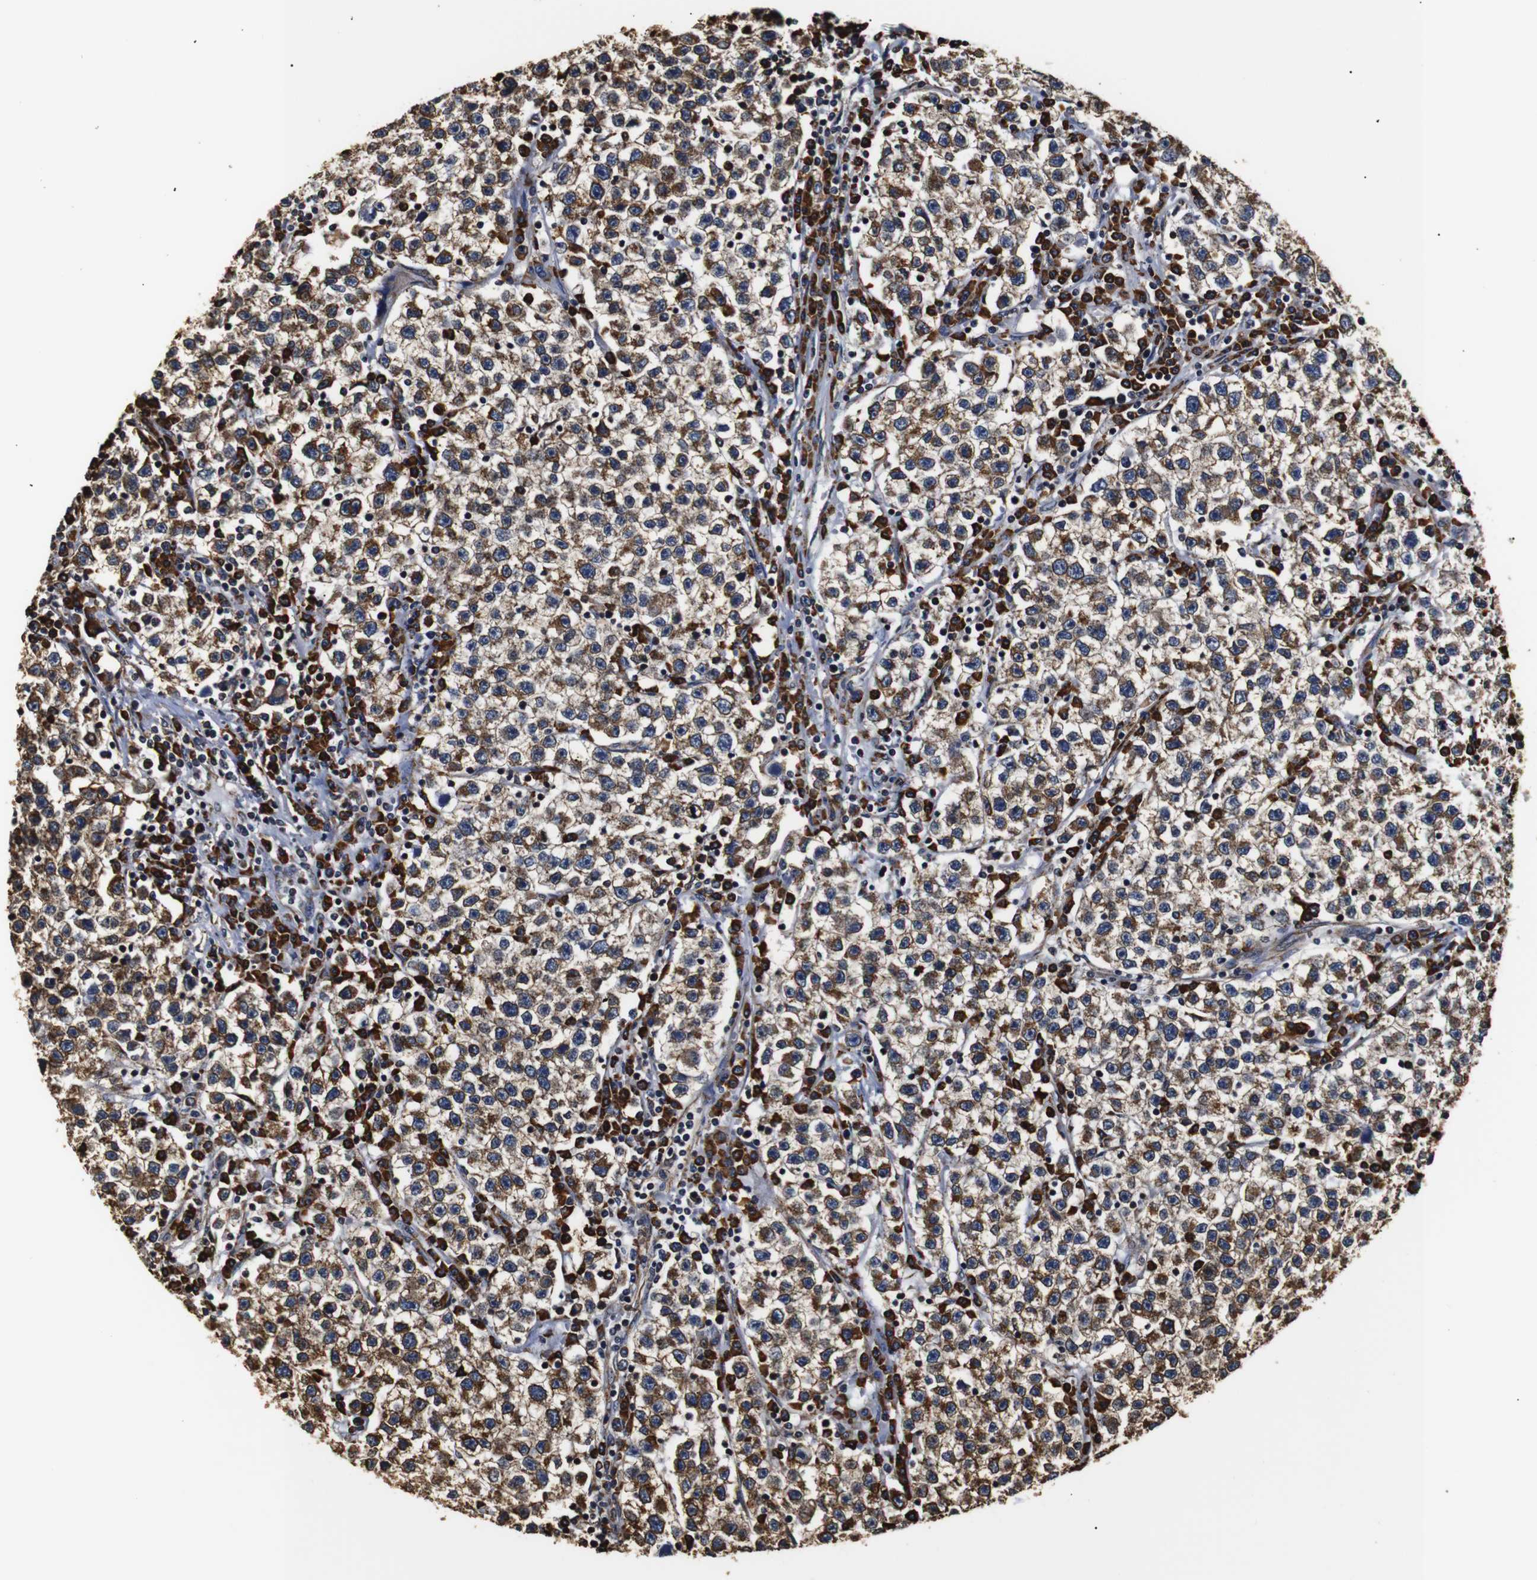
{"staining": {"intensity": "moderate", "quantity": ">75%", "location": "cytoplasmic/membranous"}, "tissue": "testis cancer", "cell_type": "Tumor cells", "image_type": "cancer", "snomed": [{"axis": "morphology", "description": "Seminoma, NOS"}, {"axis": "topography", "description": "Testis"}], "caption": "The photomicrograph shows a brown stain indicating the presence of a protein in the cytoplasmic/membranous of tumor cells in testis cancer (seminoma).", "gene": "HHIP", "patient": {"sex": "male", "age": 22}}